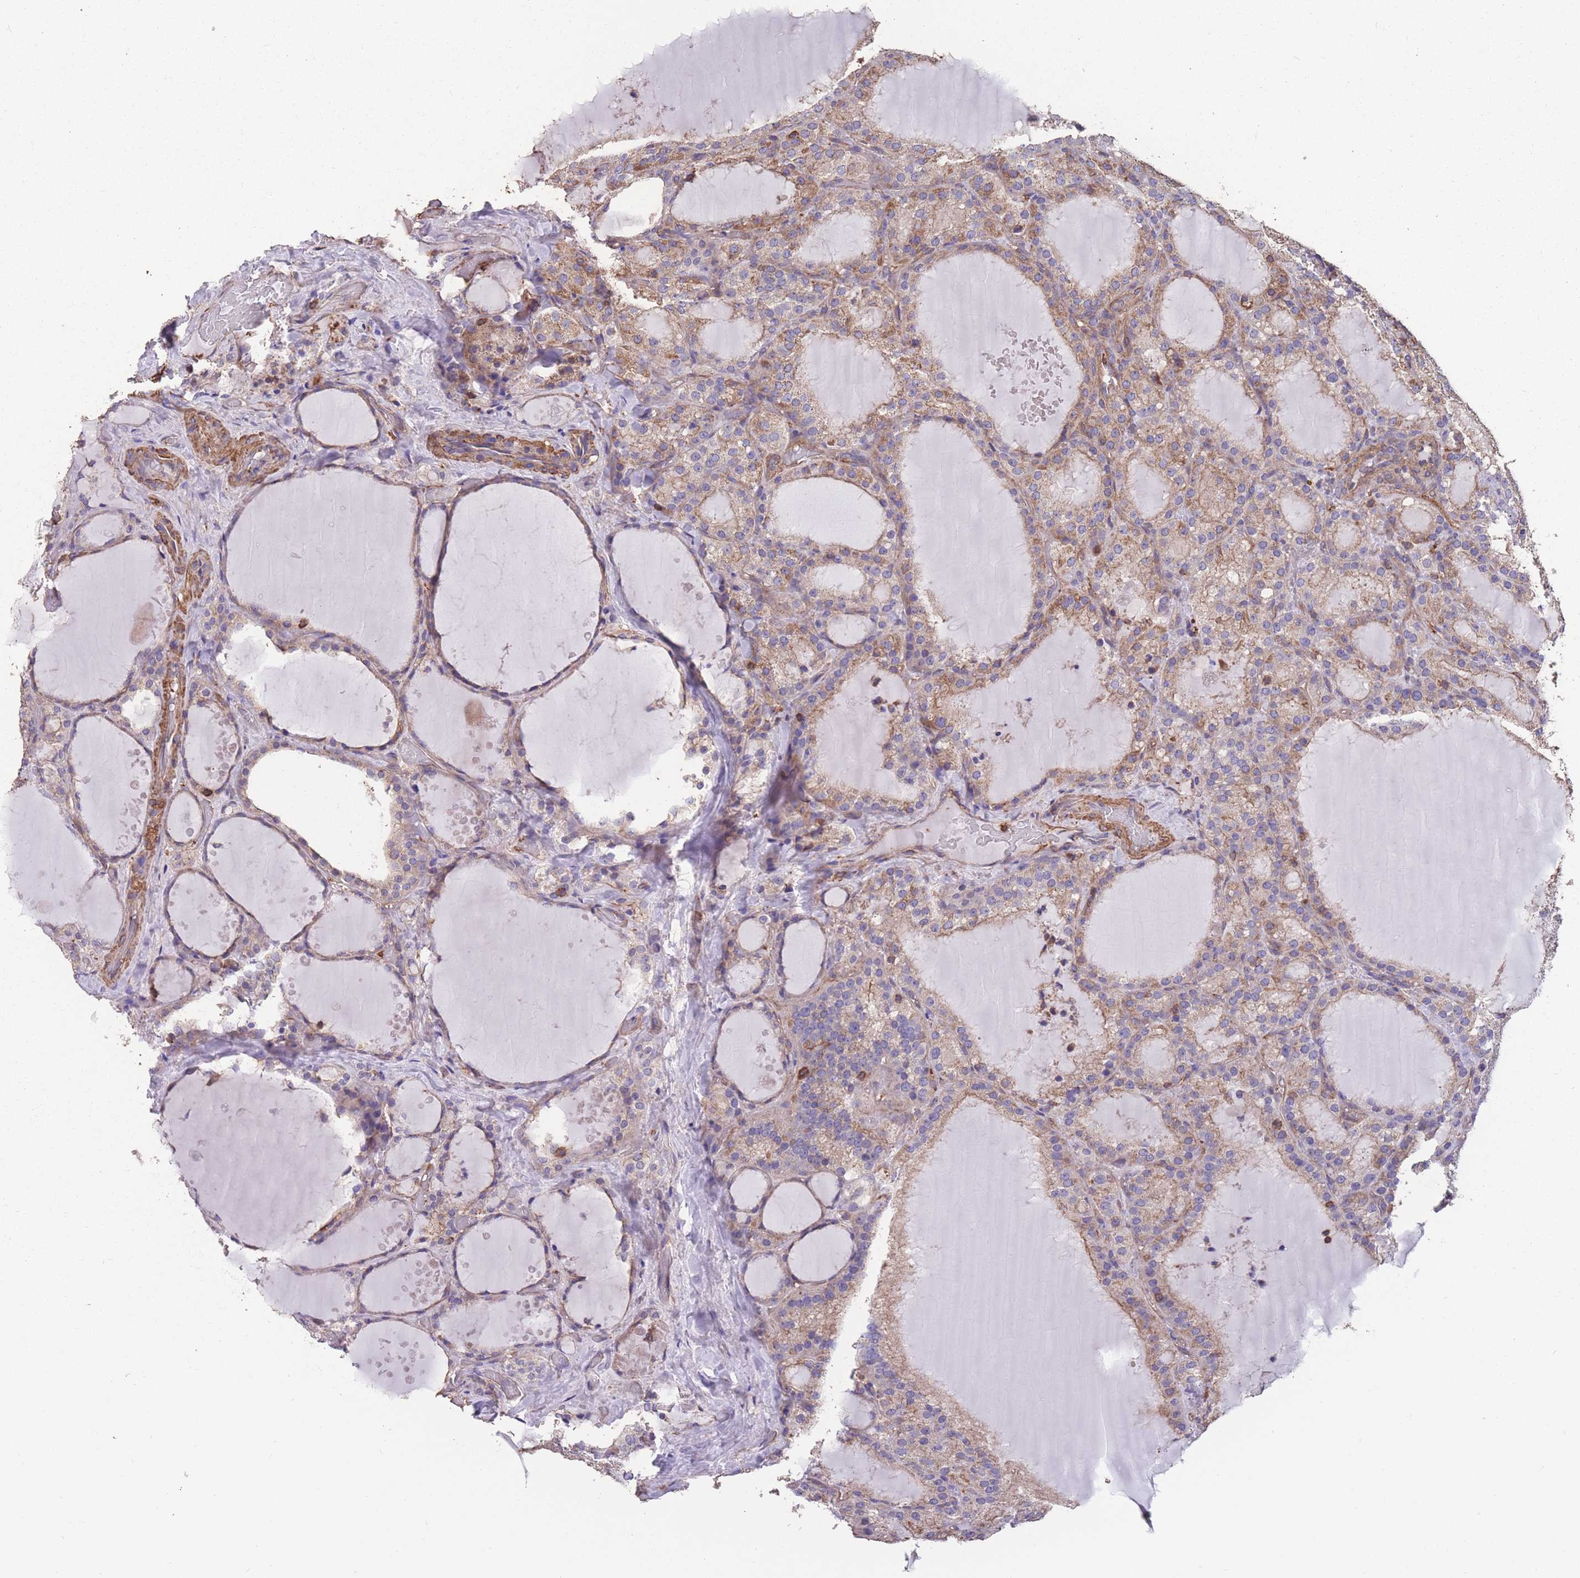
{"staining": {"intensity": "weak", "quantity": "<25%", "location": "cytoplasmic/membranous"}, "tissue": "thyroid cancer", "cell_type": "Tumor cells", "image_type": "cancer", "snomed": [{"axis": "morphology", "description": "Papillary adenocarcinoma, NOS"}, {"axis": "topography", "description": "Thyroid gland"}], "caption": "The immunohistochemistry (IHC) micrograph has no significant staining in tumor cells of thyroid cancer tissue.", "gene": "NUDT21", "patient": {"sex": "male", "age": 77}}